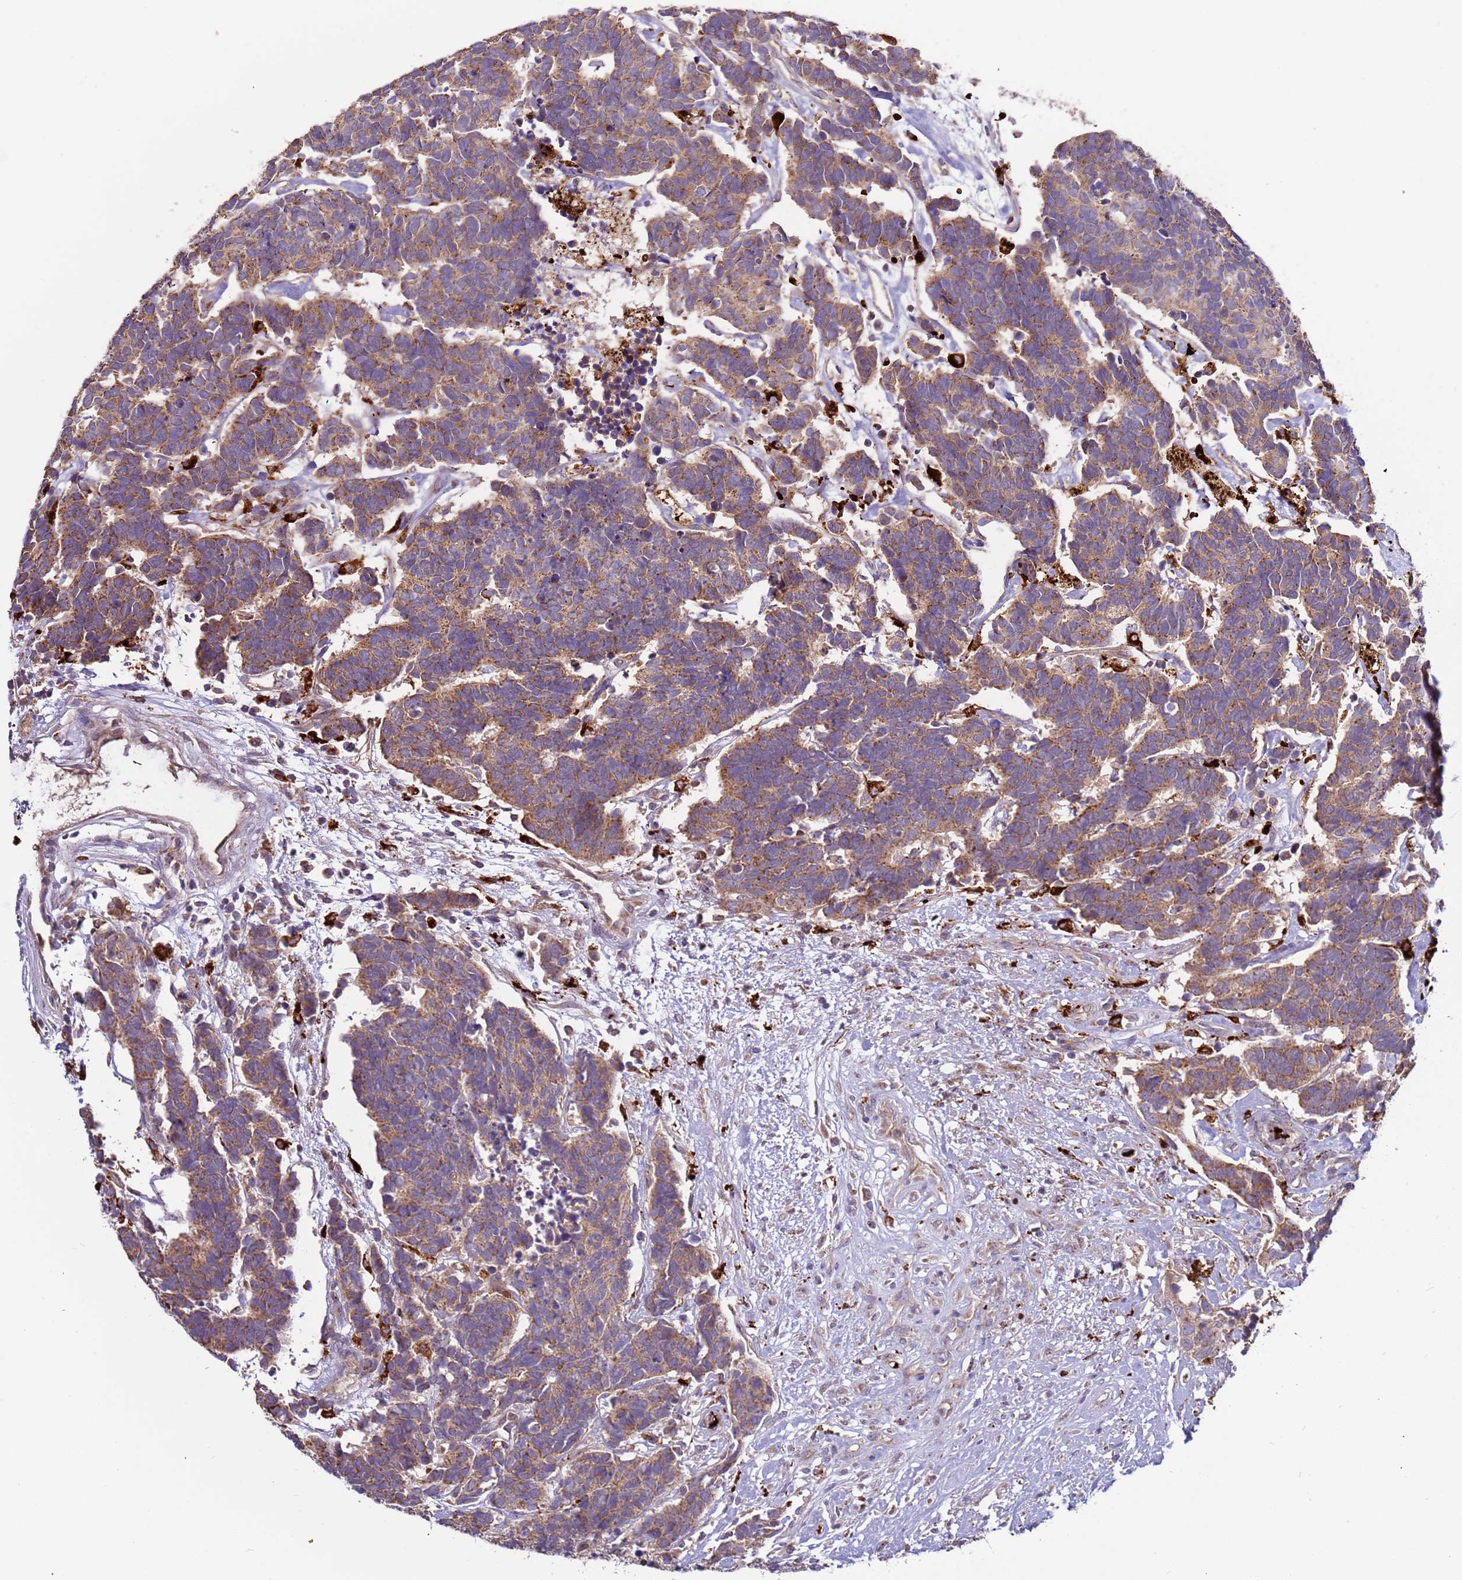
{"staining": {"intensity": "moderate", "quantity": ">75%", "location": "cytoplasmic/membranous"}, "tissue": "carcinoid", "cell_type": "Tumor cells", "image_type": "cancer", "snomed": [{"axis": "morphology", "description": "Carcinoma, NOS"}, {"axis": "morphology", "description": "Carcinoid, malignant, NOS"}, {"axis": "topography", "description": "Urinary bladder"}], "caption": "Carcinoid stained for a protein shows moderate cytoplasmic/membranous positivity in tumor cells.", "gene": "VPS36", "patient": {"sex": "male", "age": 57}}